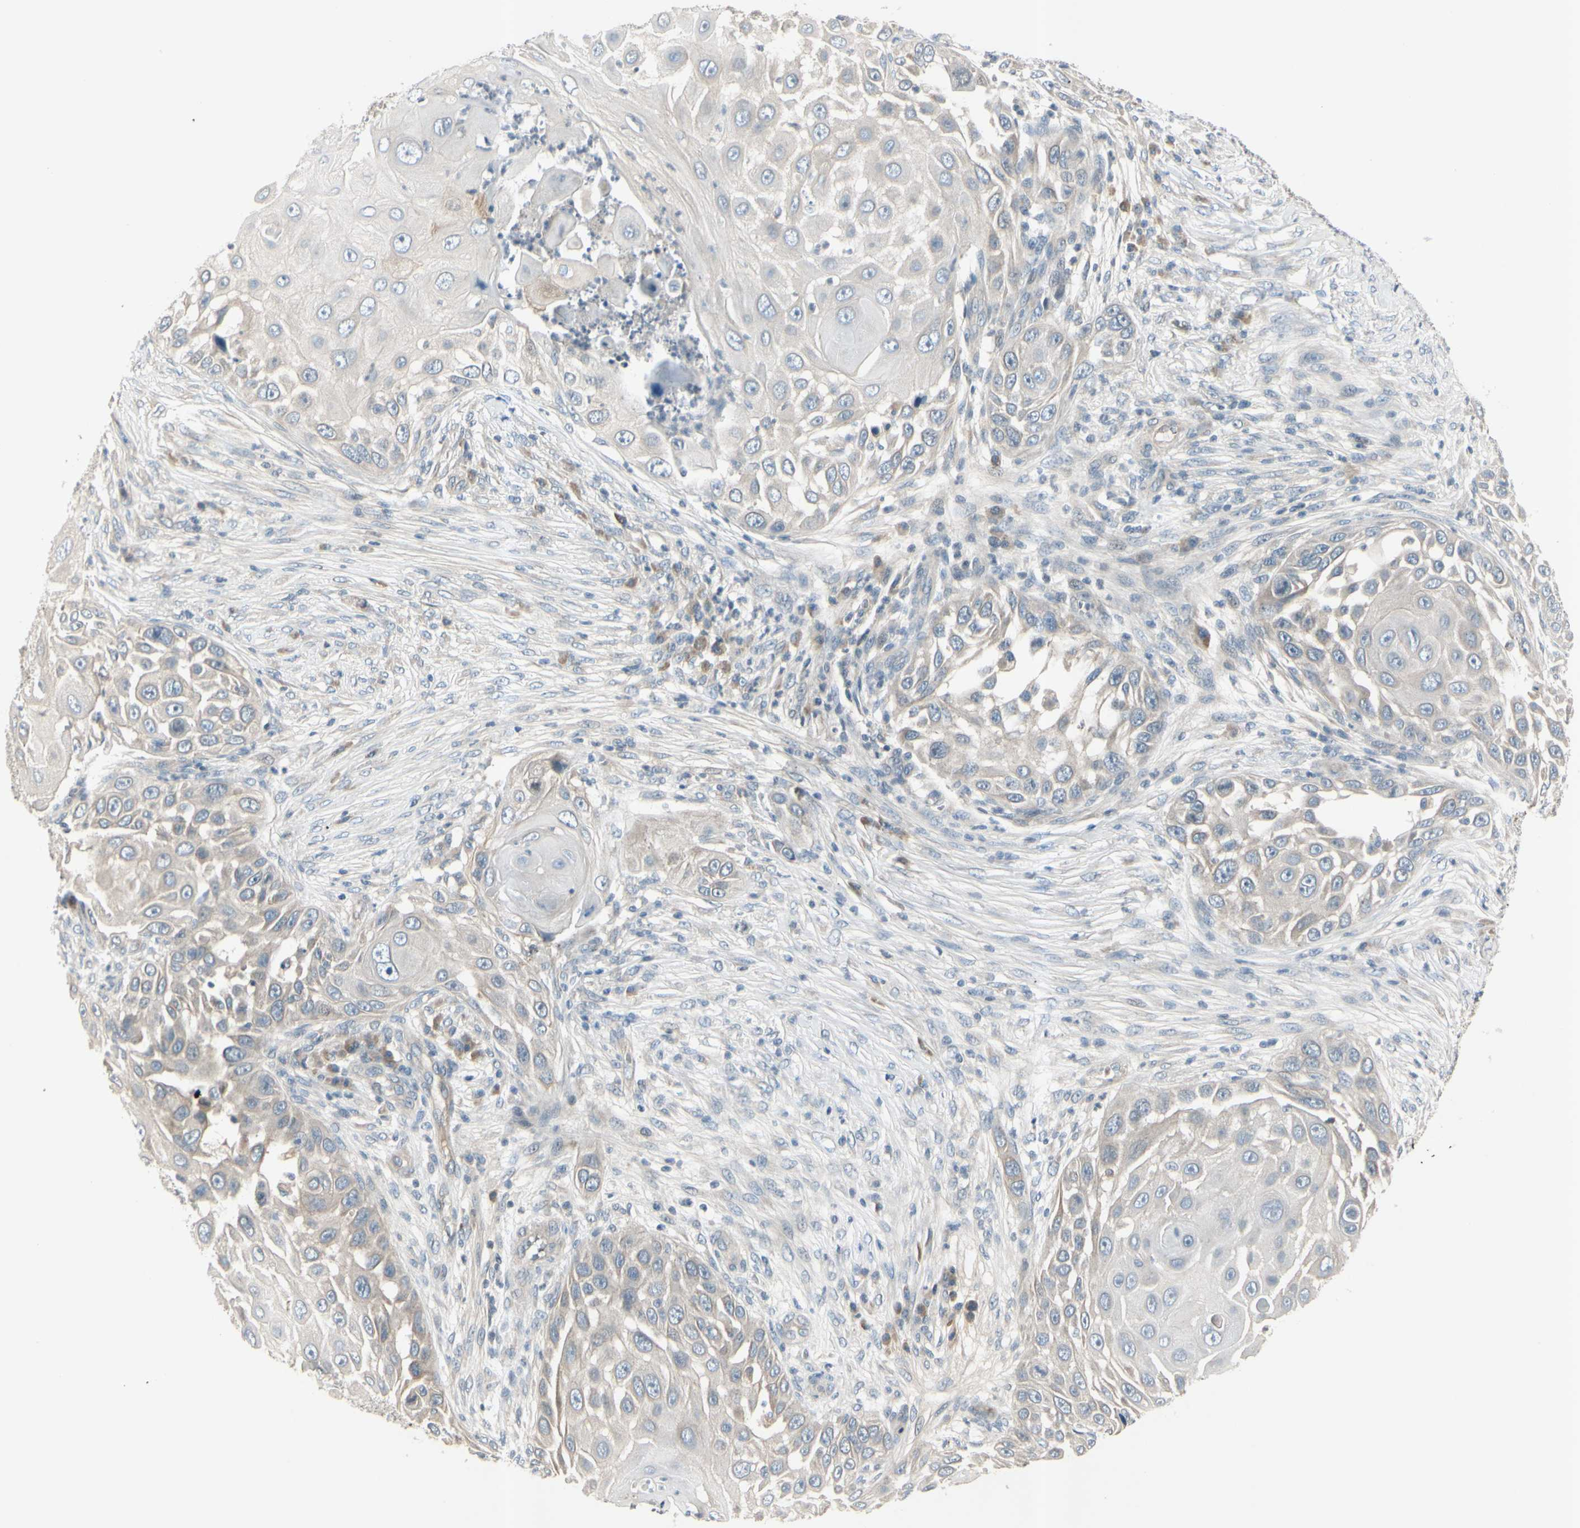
{"staining": {"intensity": "weak", "quantity": "25%-75%", "location": "cytoplasmic/membranous"}, "tissue": "skin cancer", "cell_type": "Tumor cells", "image_type": "cancer", "snomed": [{"axis": "morphology", "description": "Squamous cell carcinoma, NOS"}, {"axis": "topography", "description": "Skin"}], "caption": "There is low levels of weak cytoplasmic/membranous positivity in tumor cells of squamous cell carcinoma (skin), as demonstrated by immunohistochemical staining (brown color).", "gene": "ICAM5", "patient": {"sex": "female", "age": 44}}